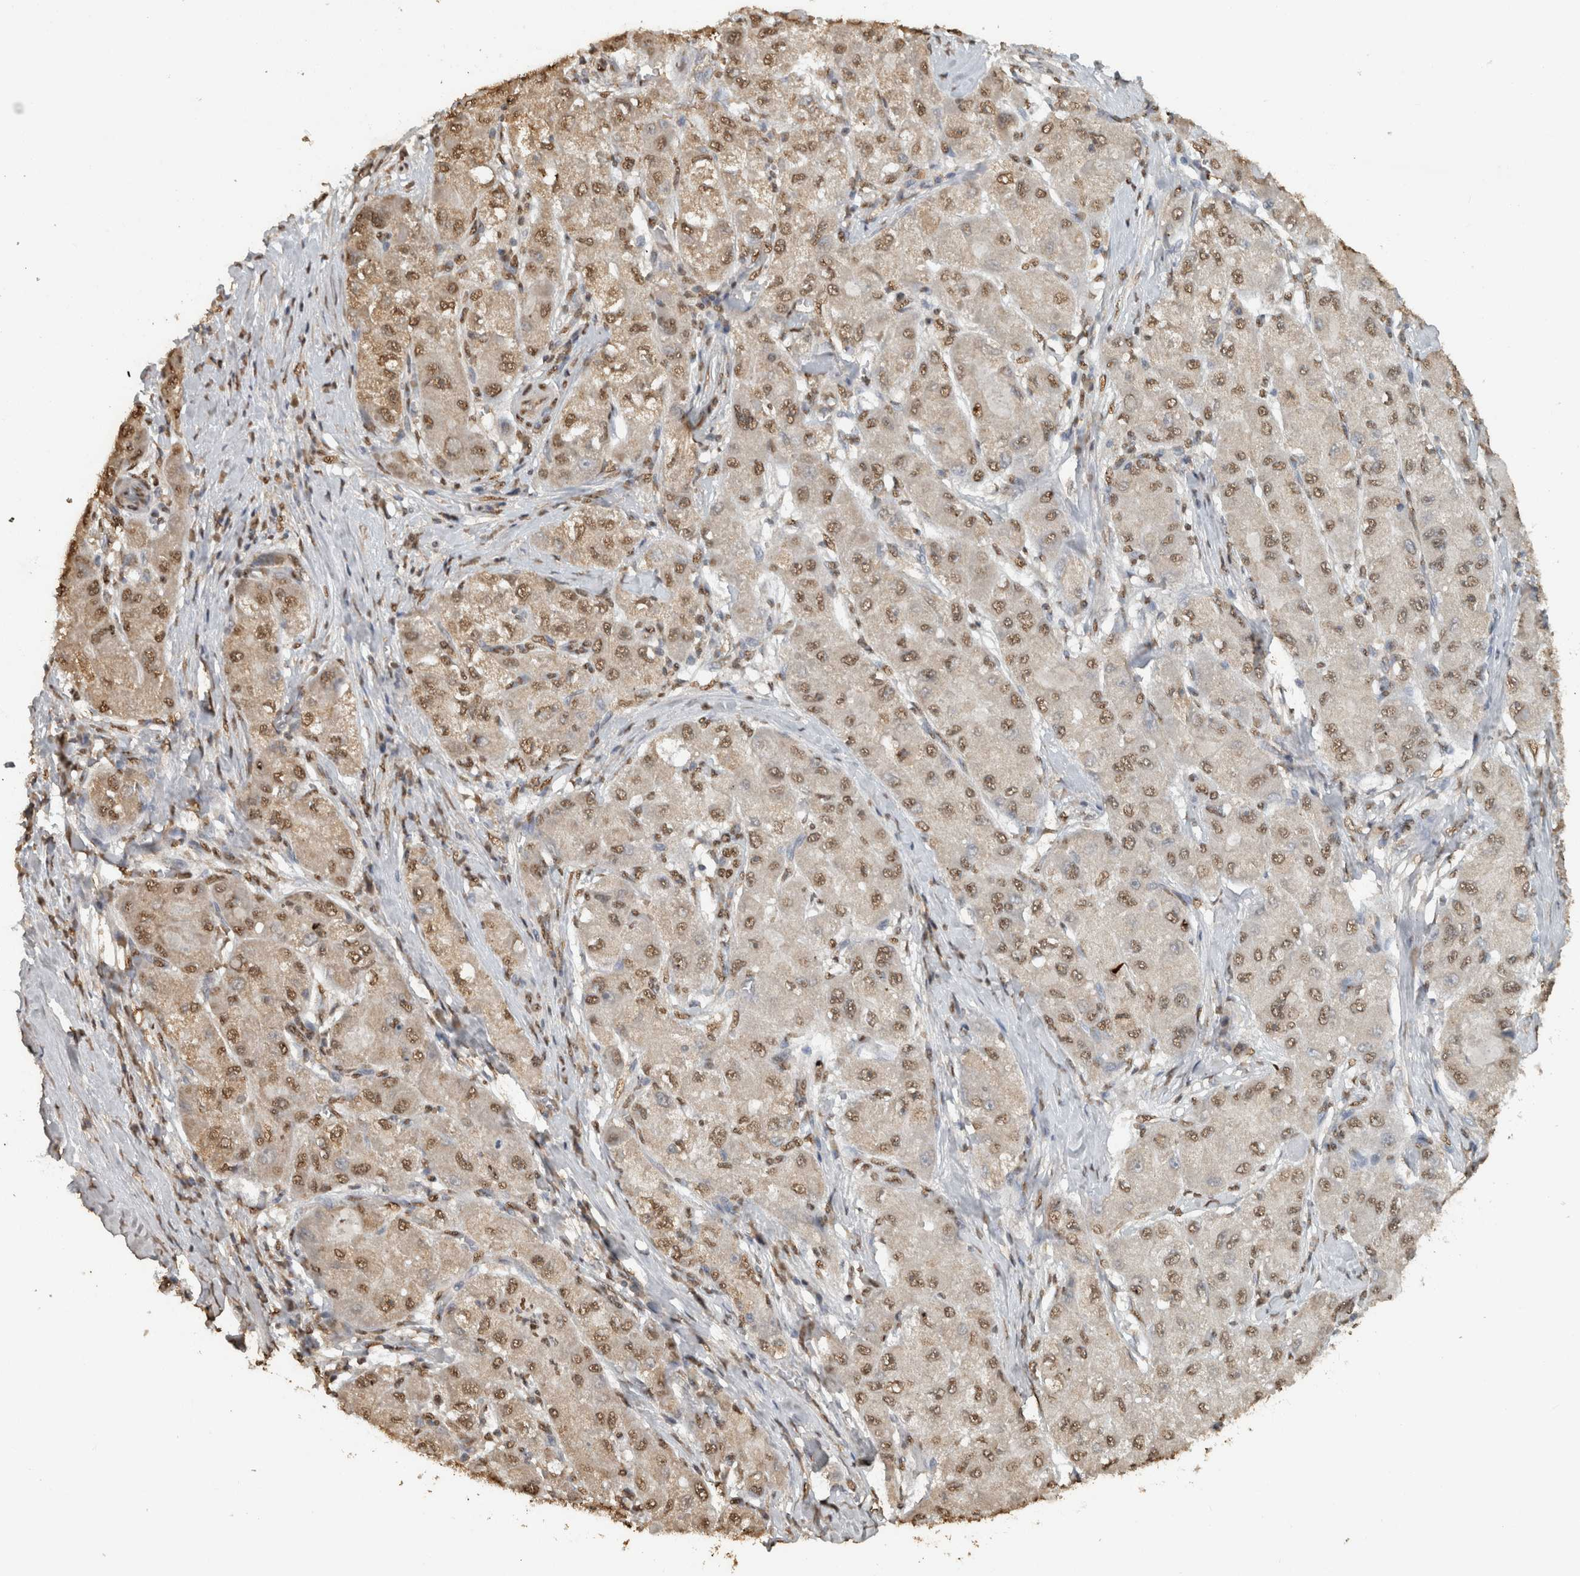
{"staining": {"intensity": "moderate", "quantity": ">75%", "location": "nuclear"}, "tissue": "liver cancer", "cell_type": "Tumor cells", "image_type": "cancer", "snomed": [{"axis": "morphology", "description": "Carcinoma, Hepatocellular, NOS"}, {"axis": "topography", "description": "Liver"}], "caption": "Immunohistochemistry of human liver cancer reveals medium levels of moderate nuclear positivity in about >75% of tumor cells. Using DAB (brown) and hematoxylin (blue) stains, captured at high magnification using brightfield microscopy.", "gene": "HAND2", "patient": {"sex": "male", "age": 80}}